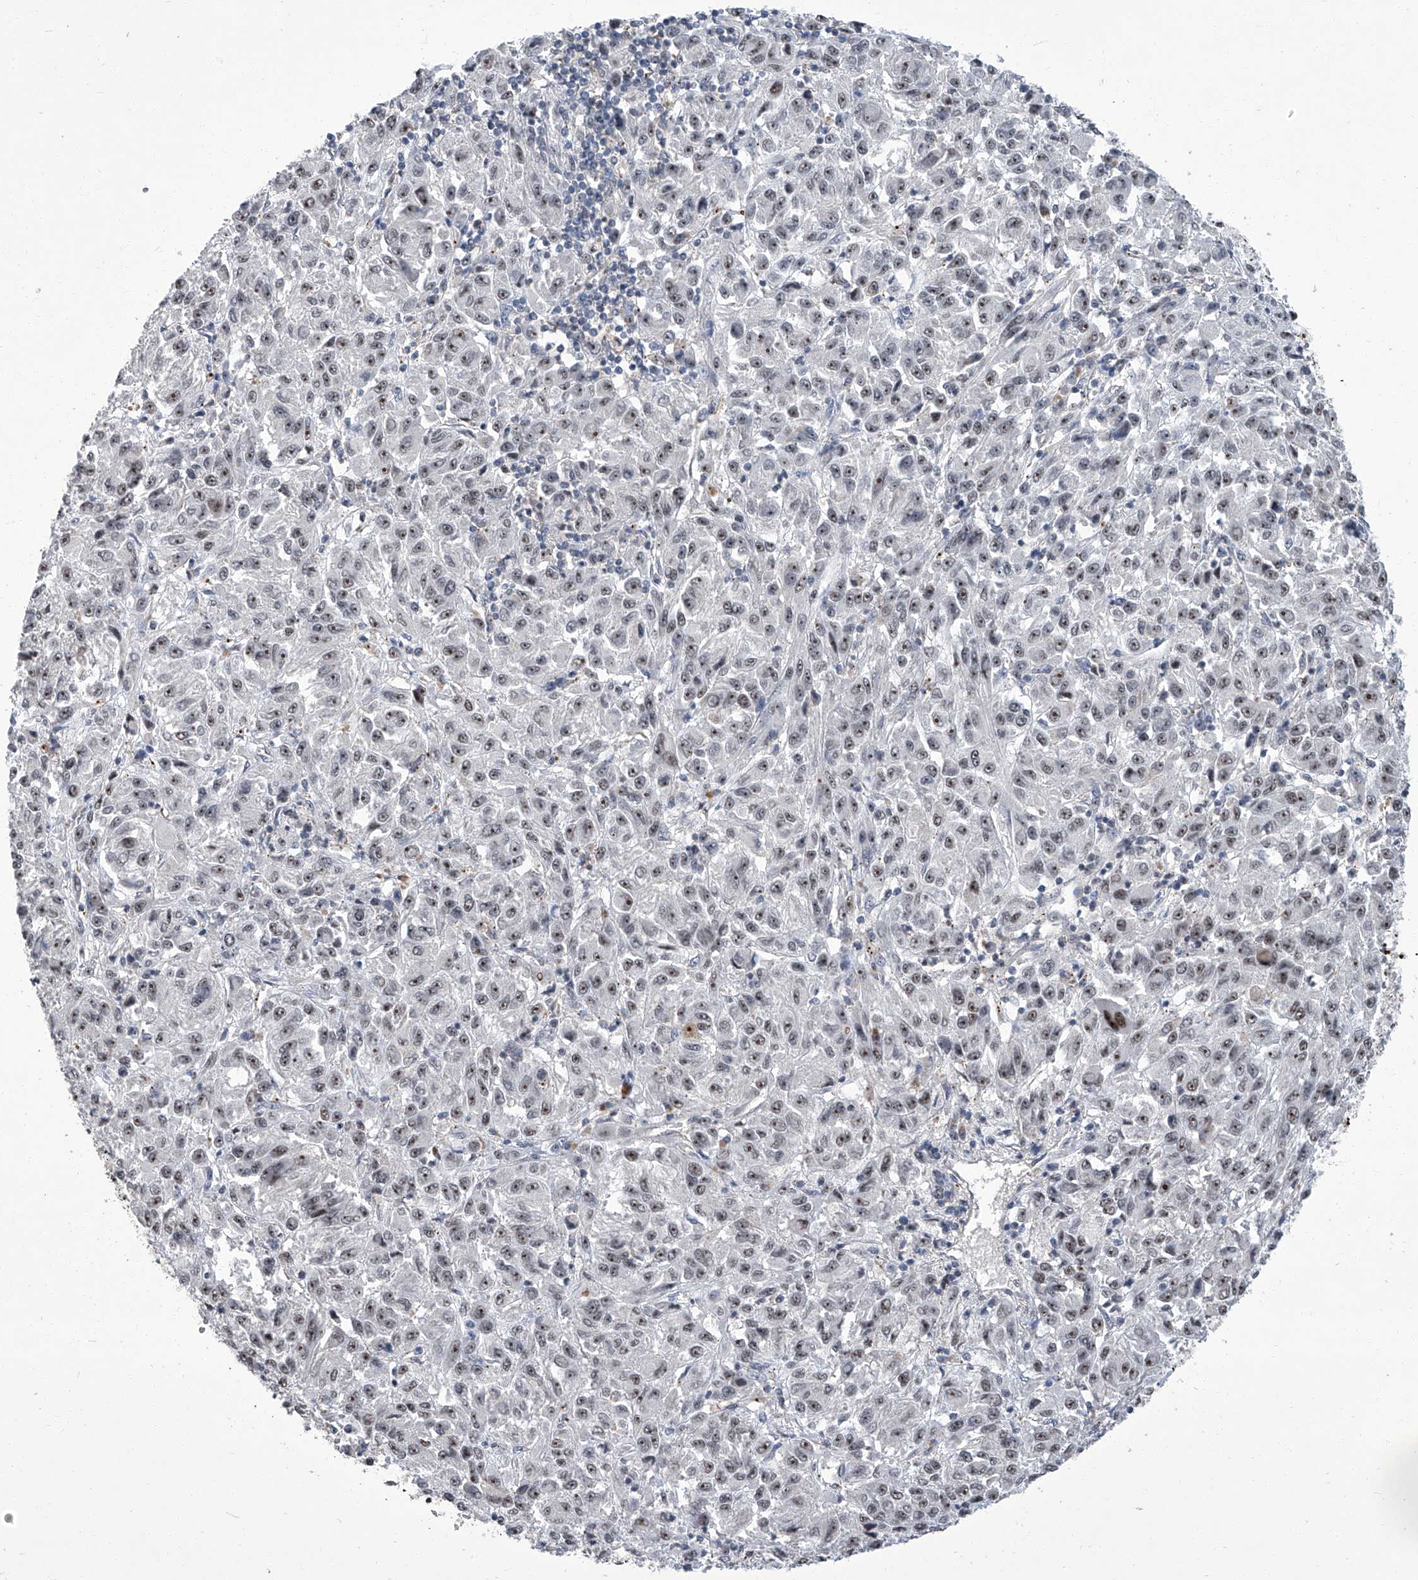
{"staining": {"intensity": "weak", "quantity": ">75%", "location": "nuclear"}, "tissue": "melanoma", "cell_type": "Tumor cells", "image_type": "cancer", "snomed": [{"axis": "morphology", "description": "Malignant melanoma, Metastatic site"}, {"axis": "topography", "description": "Lung"}], "caption": "Protein staining reveals weak nuclear staining in about >75% of tumor cells in melanoma.", "gene": "CMTR1", "patient": {"sex": "male", "age": 64}}